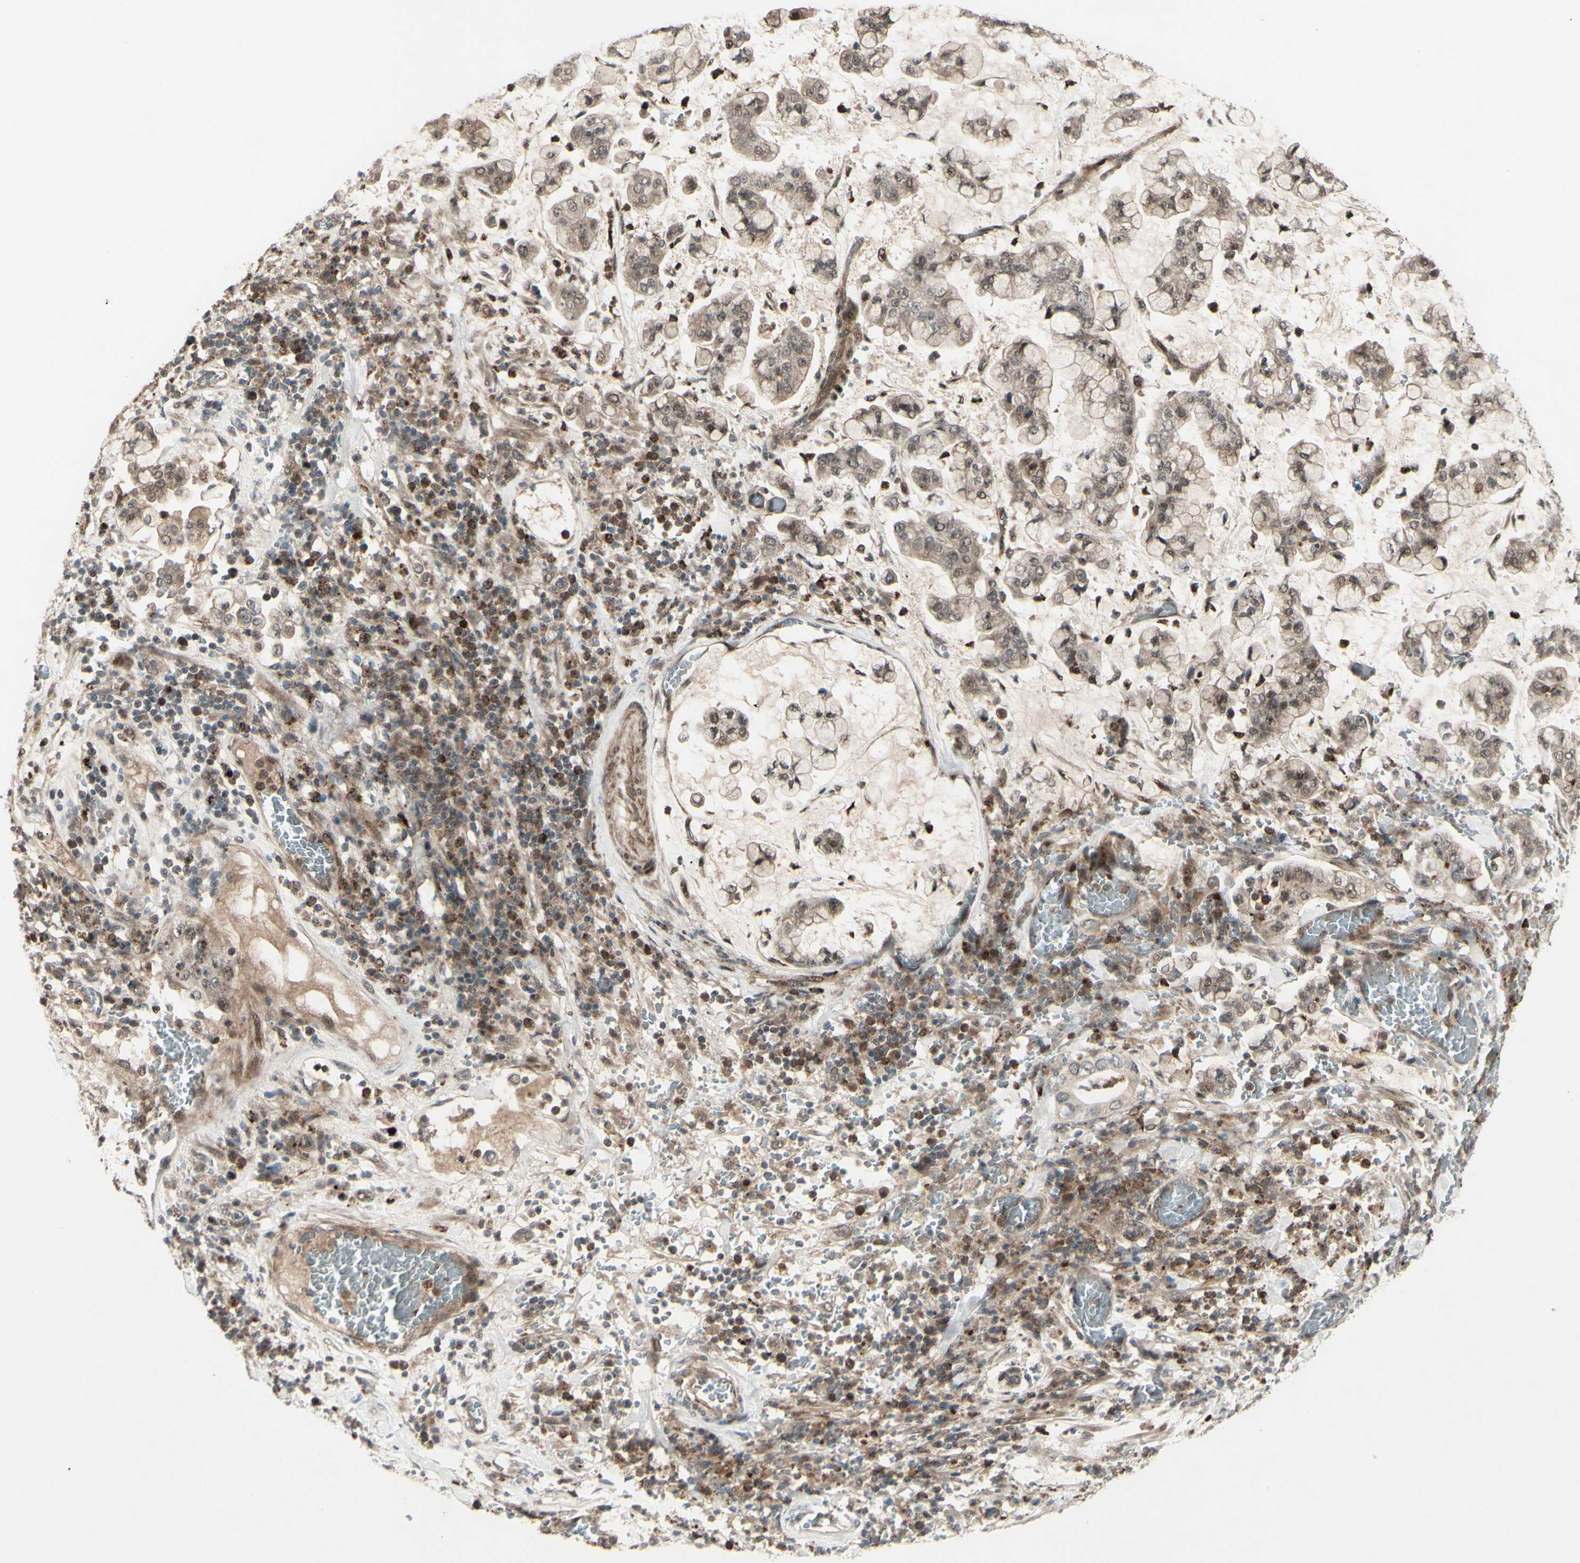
{"staining": {"intensity": "weak", "quantity": ">75%", "location": "cytoplasmic/membranous,nuclear"}, "tissue": "stomach cancer", "cell_type": "Tumor cells", "image_type": "cancer", "snomed": [{"axis": "morphology", "description": "Normal tissue, NOS"}, {"axis": "morphology", "description": "Adenocarcinoma, NOS"}, {"axis": "topography", "description": "Stomach, upper"}, {"axis": "topography", "description": "Stomach"}], "caption": "About >75% of tumor cells in human stomach cancer show weak cytoplasmic/membranous and nuclear protein expression as visualized by brown immunohistochemical staining.", "gene": "MLF2", "patient": {"sex": "male", "age": 76}}